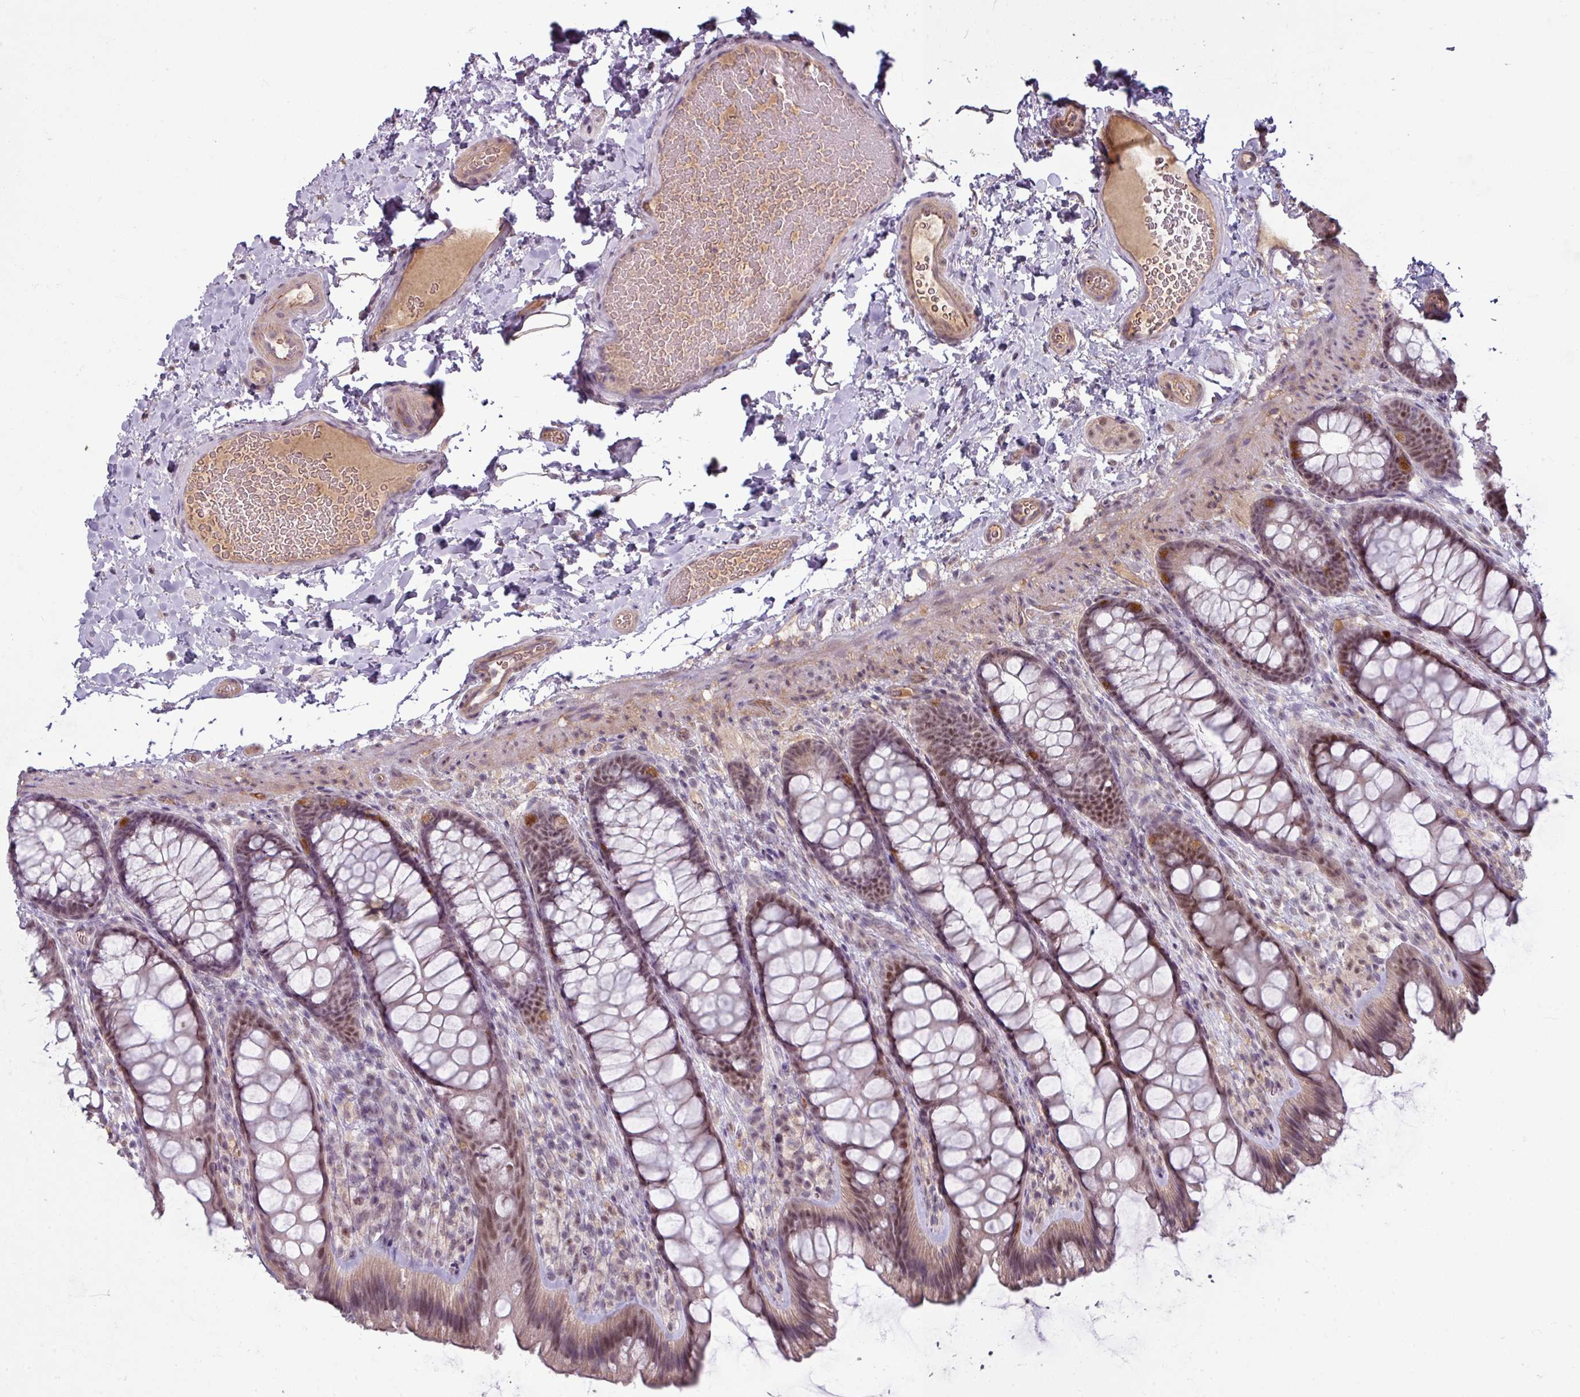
{"staining": {"intensity": "moderate", "quantity": ">75%", "location": "cytoplasmic/membranous"}, "tissue": "colon", "cell_type": "Endothelial cells", "image_type": "normal", "snomed": [{"axis": "morphology", "description": "Normal tissue, NOS"}, {"axis": "topography", "description": "Colon"}], "caption": "A histopathology image showing moderate cytoplasmic/membranous staining in about >75% of endothelial cells in unremarkable colon, as visualized by brown immunohistochemical staining.", "gene": "UVSSA", "patient": {"sex": "male", "age": 46}}